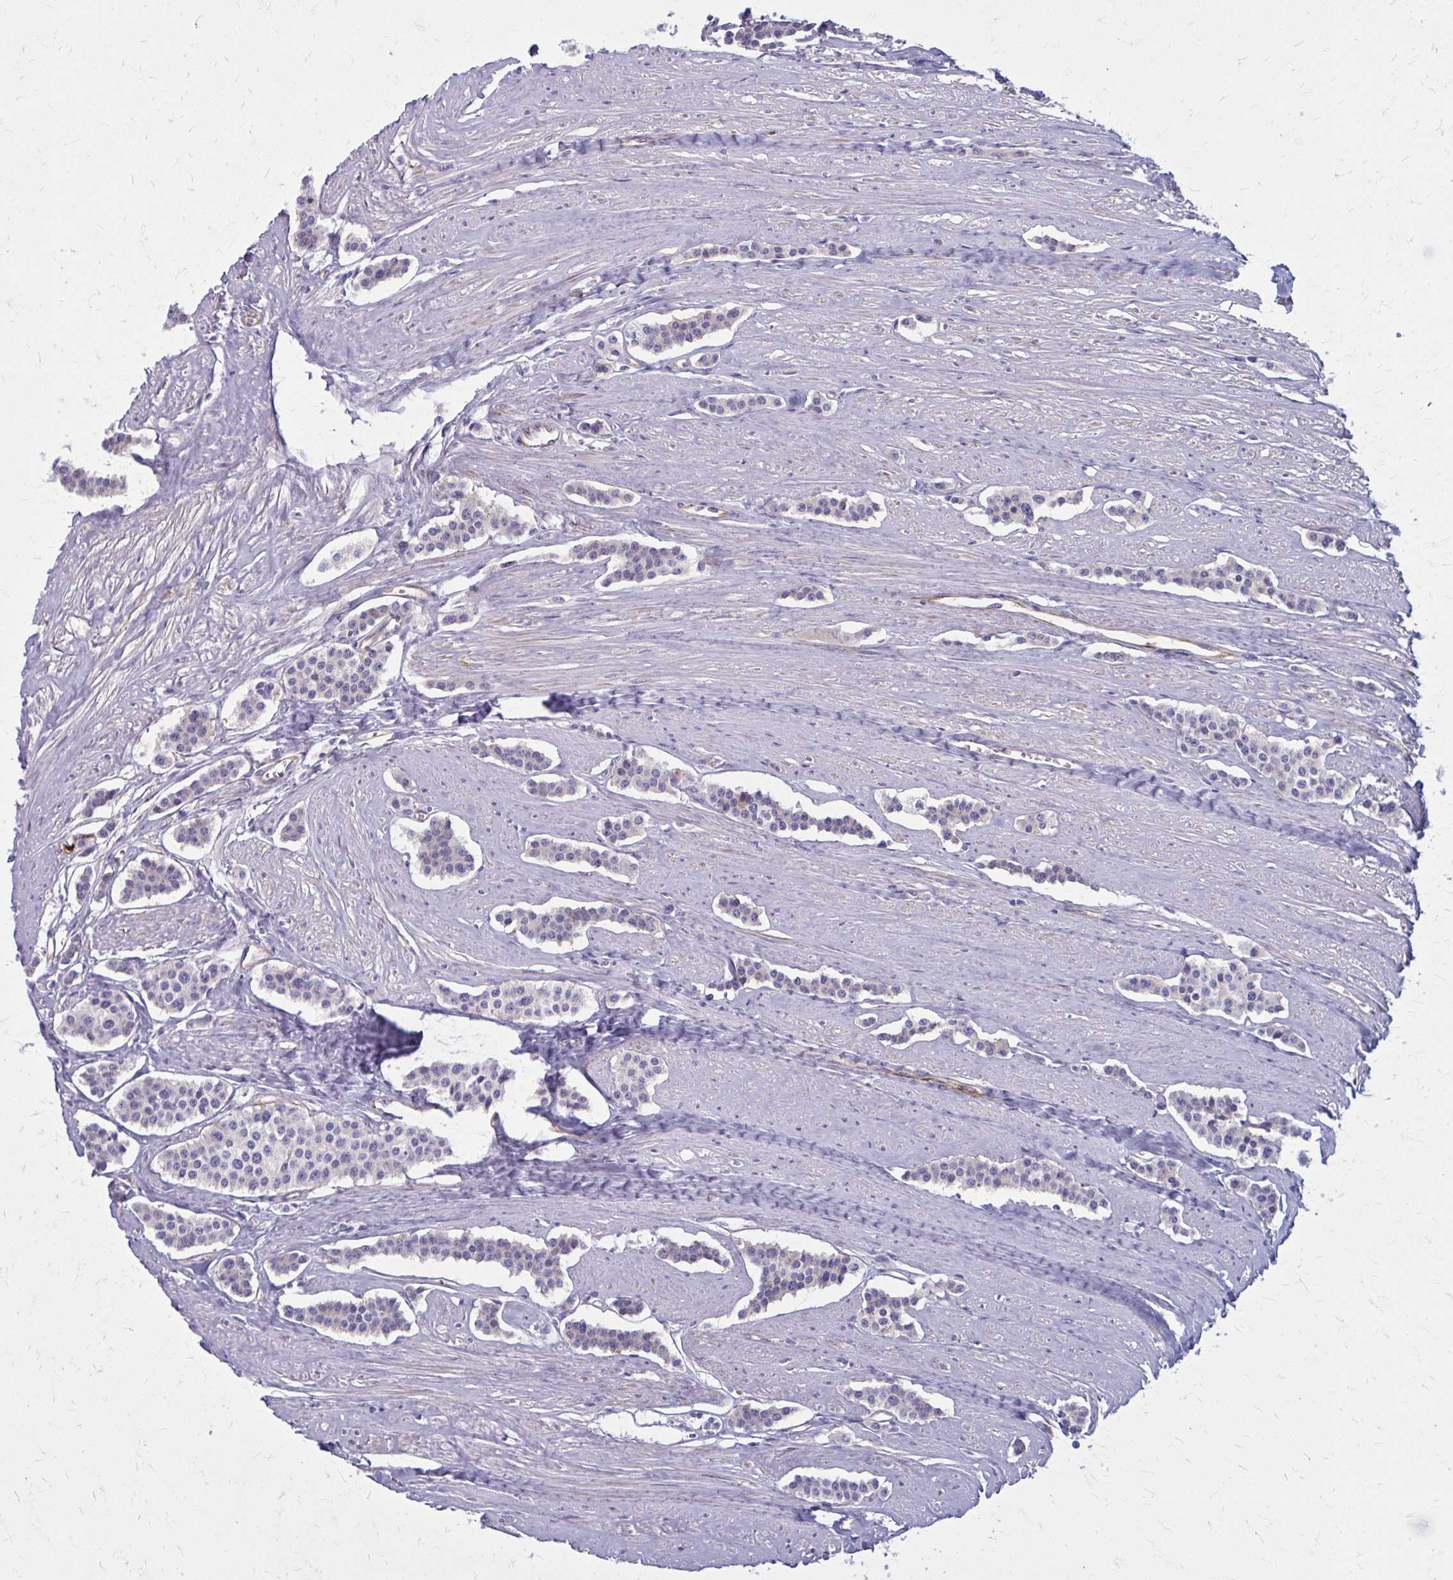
{"staining": {"intensity": "negative", "quantity": "none", "location": "none"}, "tissue": "carcinoid", "cell_type": "Tumor cells", "image_type": "cancer", "snomed": [{"axis": "morphology", "description": "Carcinoid, malignant, NOS"}, {"axis": "topography", "description": "Small intestine"}], "caption": "Image shows no protein expression in tumor cells of carcinoid tissue.", "gene": "ZDHHC7", "patient": {"sex": "male", "age": 60}}